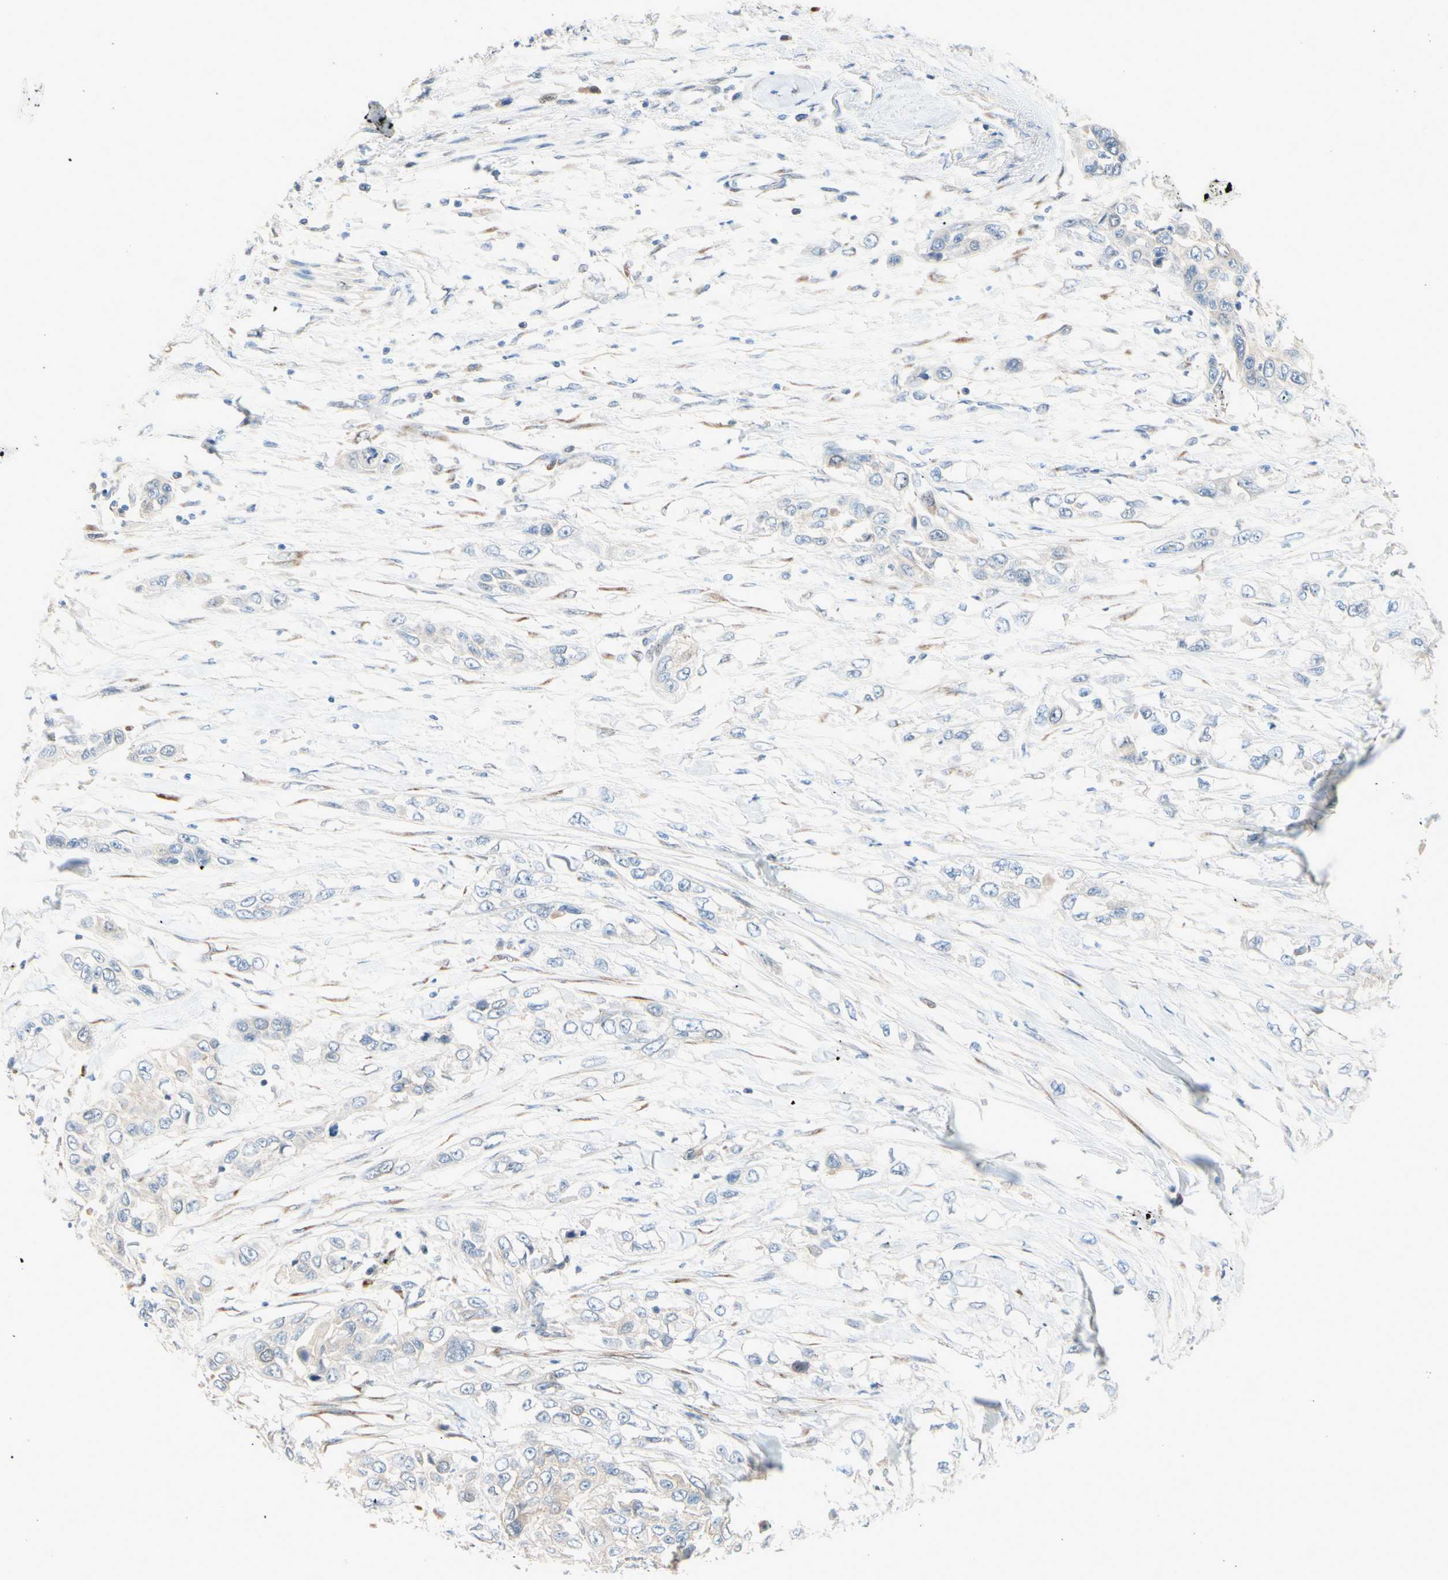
{"staining": {"intensity": "negative", "quantity": "none", "location": "none"}, "tissue": "pancreatic cancer", "cell_type": "Tumor cells", "image_type": "cancer", "snomed": [{"axis": "morphology", "description": "Adenocarcinoma, NOS"}, {"axis": "topography", "description": "Pancreas"}], "caption": "The IHC micrograph has no significant positivity in tumor cells of pancreatic cancer (adenocarcinoma) tissue.", "gene": "PTTG1", "patient": {"sex": "female", "age": 70}}